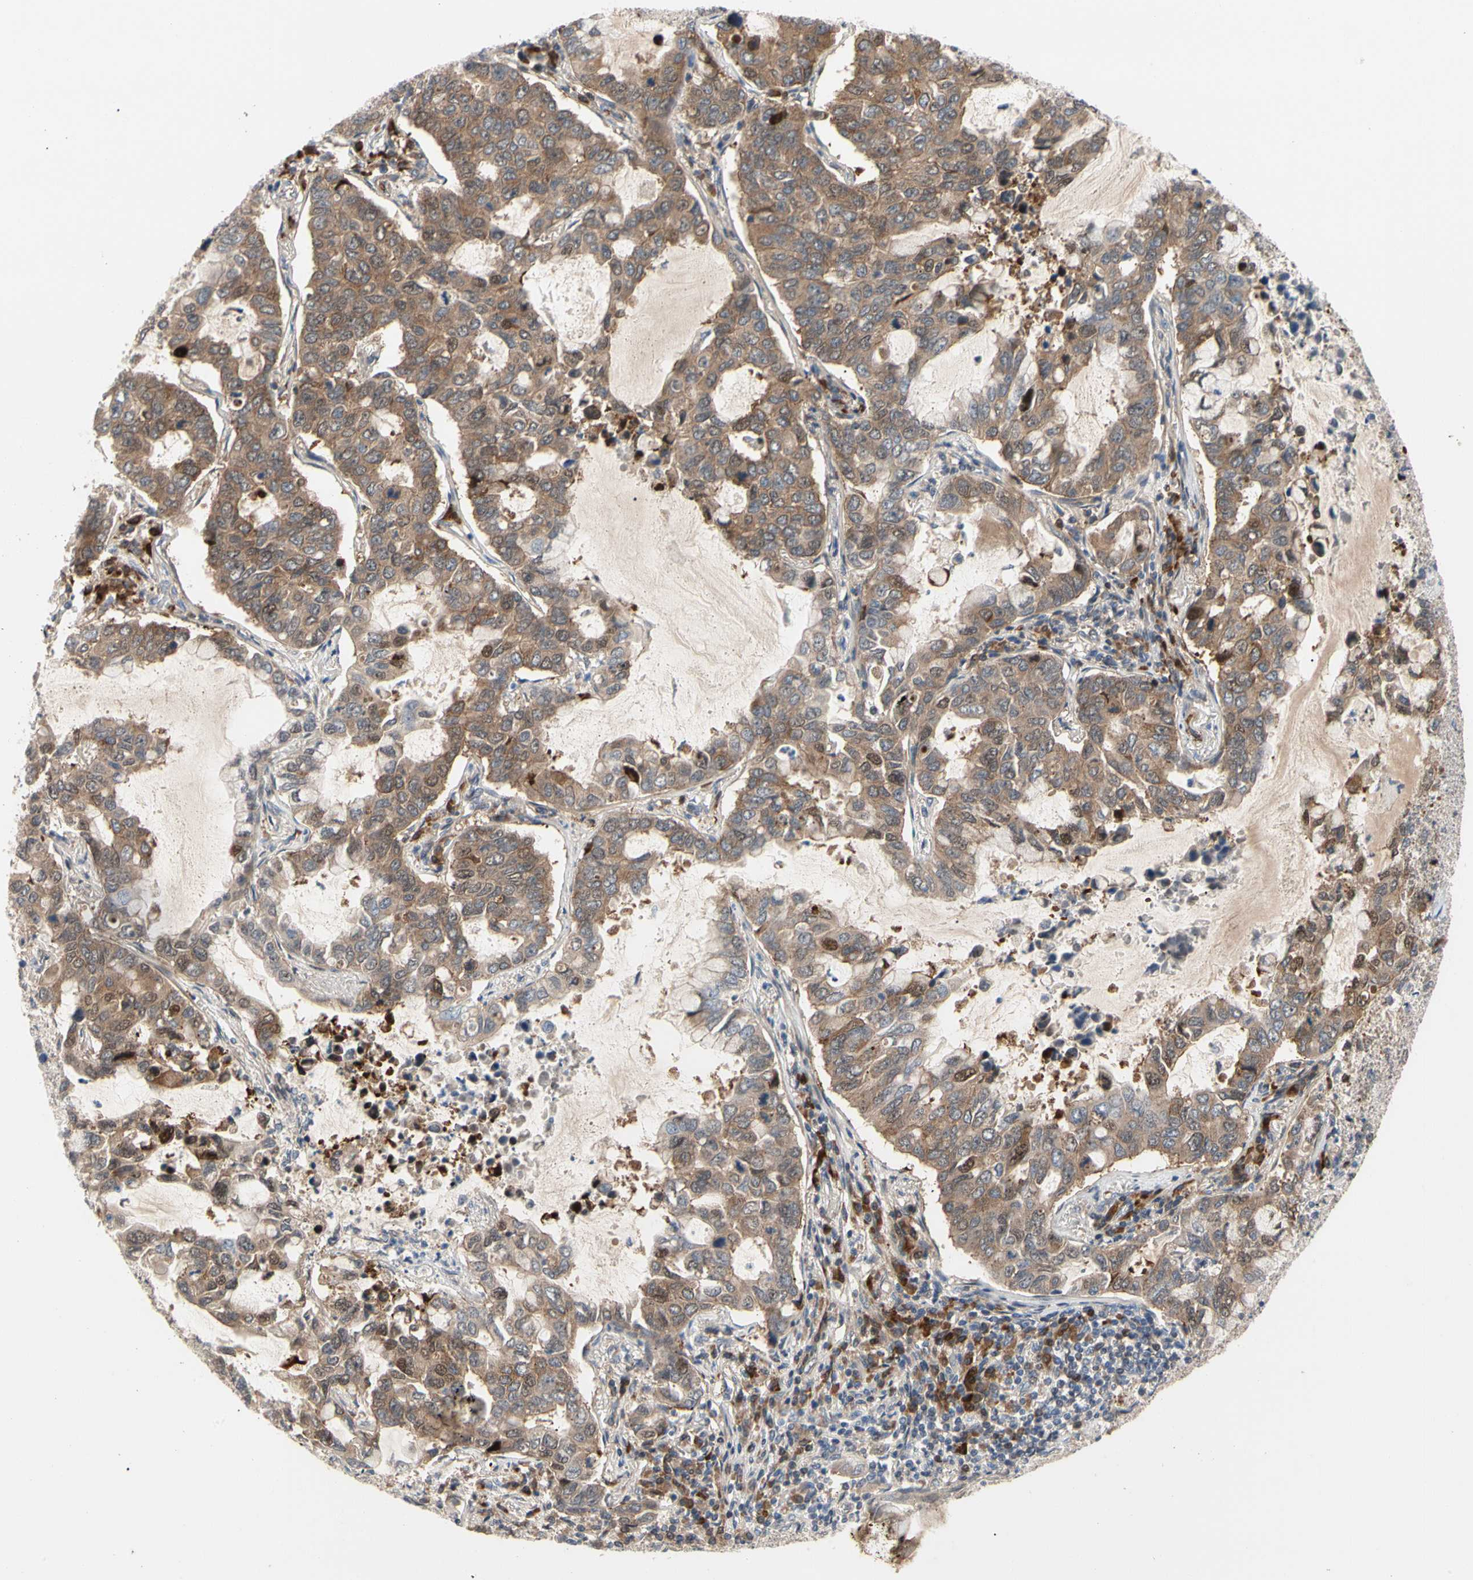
{"staining": {"intensity": "moderate", "quantity": "25%-75%", "location": "cytoplasmic/membranous,nuclear"}, "tissue": "lung cancer", "cell_type": "Tumor cells", "image_type": "cancer", "snomed": [{"axis": "morphology", "description": "Adenocarcinoma, NOS"}, {"axis": "topography", "description": "Lung"}], "caption": "This micrograph reveals immunohistochemistry (IHC) staining of adenocarcinoma (lung), with medium moderate cytoplasmic/membranous and nuclear staining in about 25%-75% of tumor cells.", "gene": "HMGCR", "patient": {"sex": "male", "age": 64}}